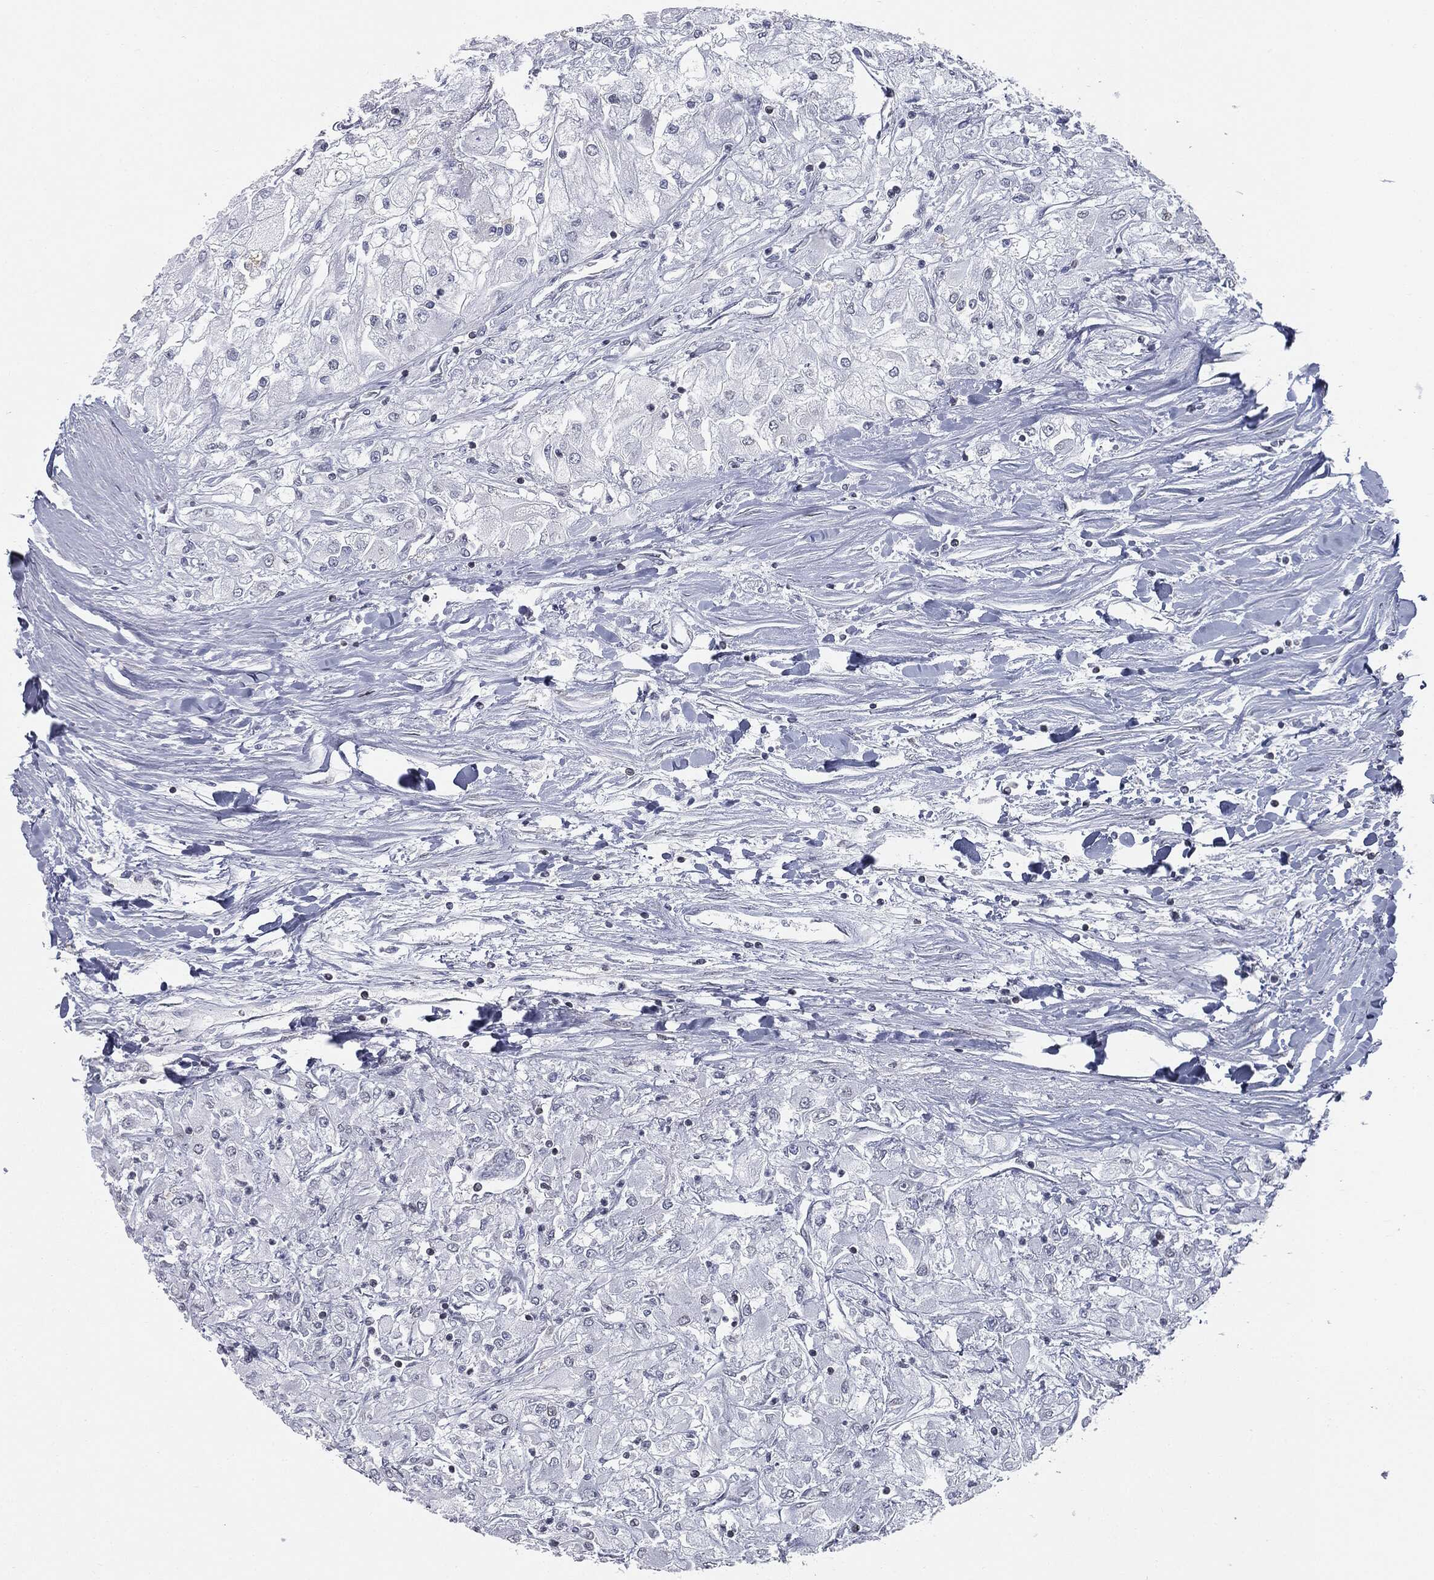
{"staining": {"intensity": "negative", "quantity": "none", "location": "none"}, "tissue": "renal cancer", "cell_type": "Tumor cells", "image_type": "cancer", "snomed": [{"axis": "morphology", "description": "Adenocarcinoma, NOS"}, {"axis": "topography", "description": "Kidney"}], "caption": "Protein analysis of renal cancer demonstrates no significant staining in tumor cells.", "gene": "ALDOB", "patient": {"sex": "male", "age": 80}}